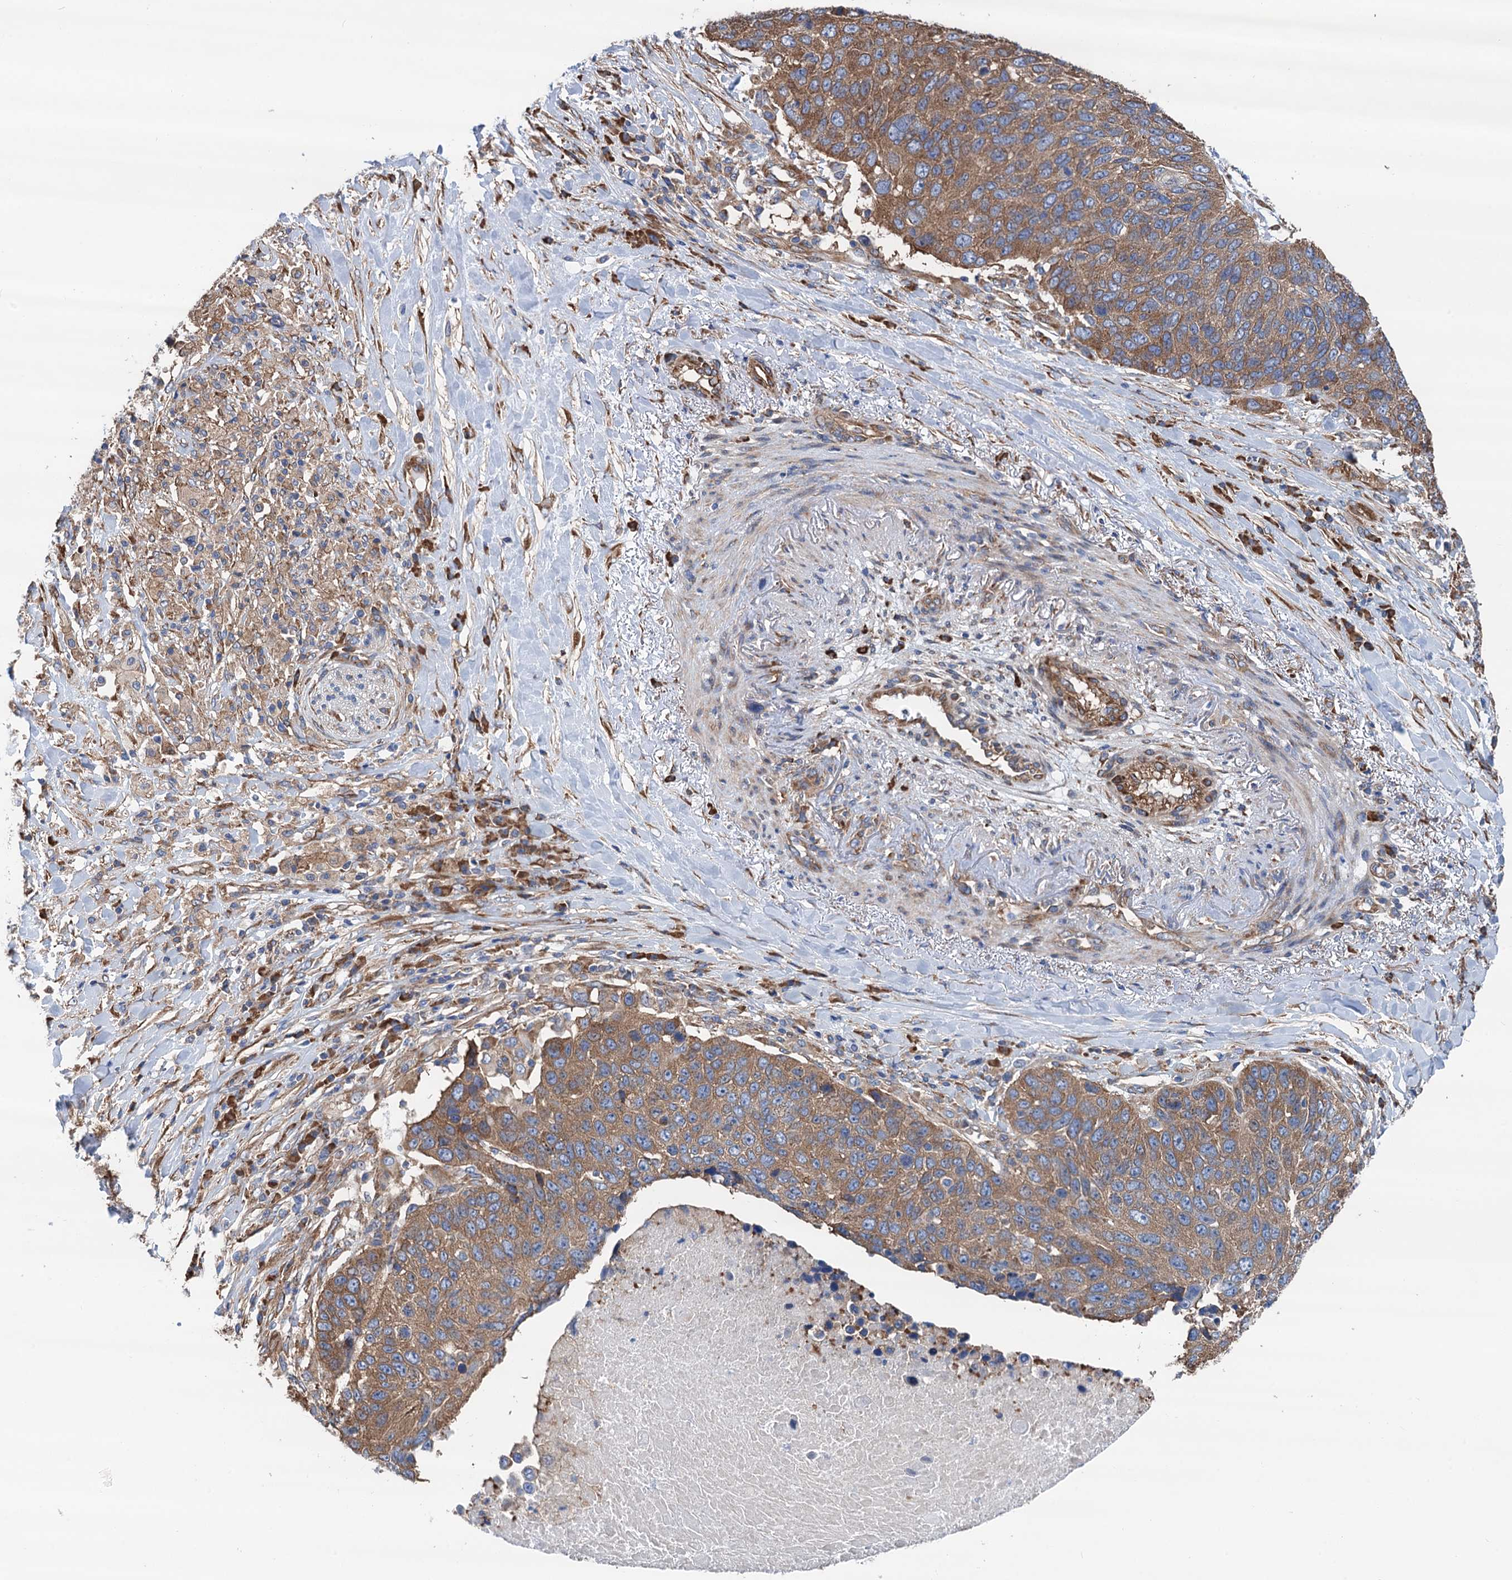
{"staining": {"intensity": "moderate", "quantity": ">75%", "location": "cytoplasmic/membranous"}, "tissue": "lung cancer", "cell_type": "Tumor cells", "image_type": "cancer", "snomed": [{"axis": "morphology", "description": "Normal tissue, NOS"}, {"axis": "morphology", "description": "Squamous cell carcinoma, NOS"}, {"axis": "topography", "description": "Lymph node"}, {"axis": "topography", "description": "Lung"}], "caption": "The image reveals immunohistochemical staining of lung squamous cell carcinoma. There is moderate cytoplasmic/membranous expression is seen in about >75% of tumor cells.", "gene": "SLC12A7", "patient": {"sex": "male", "age": 66}}